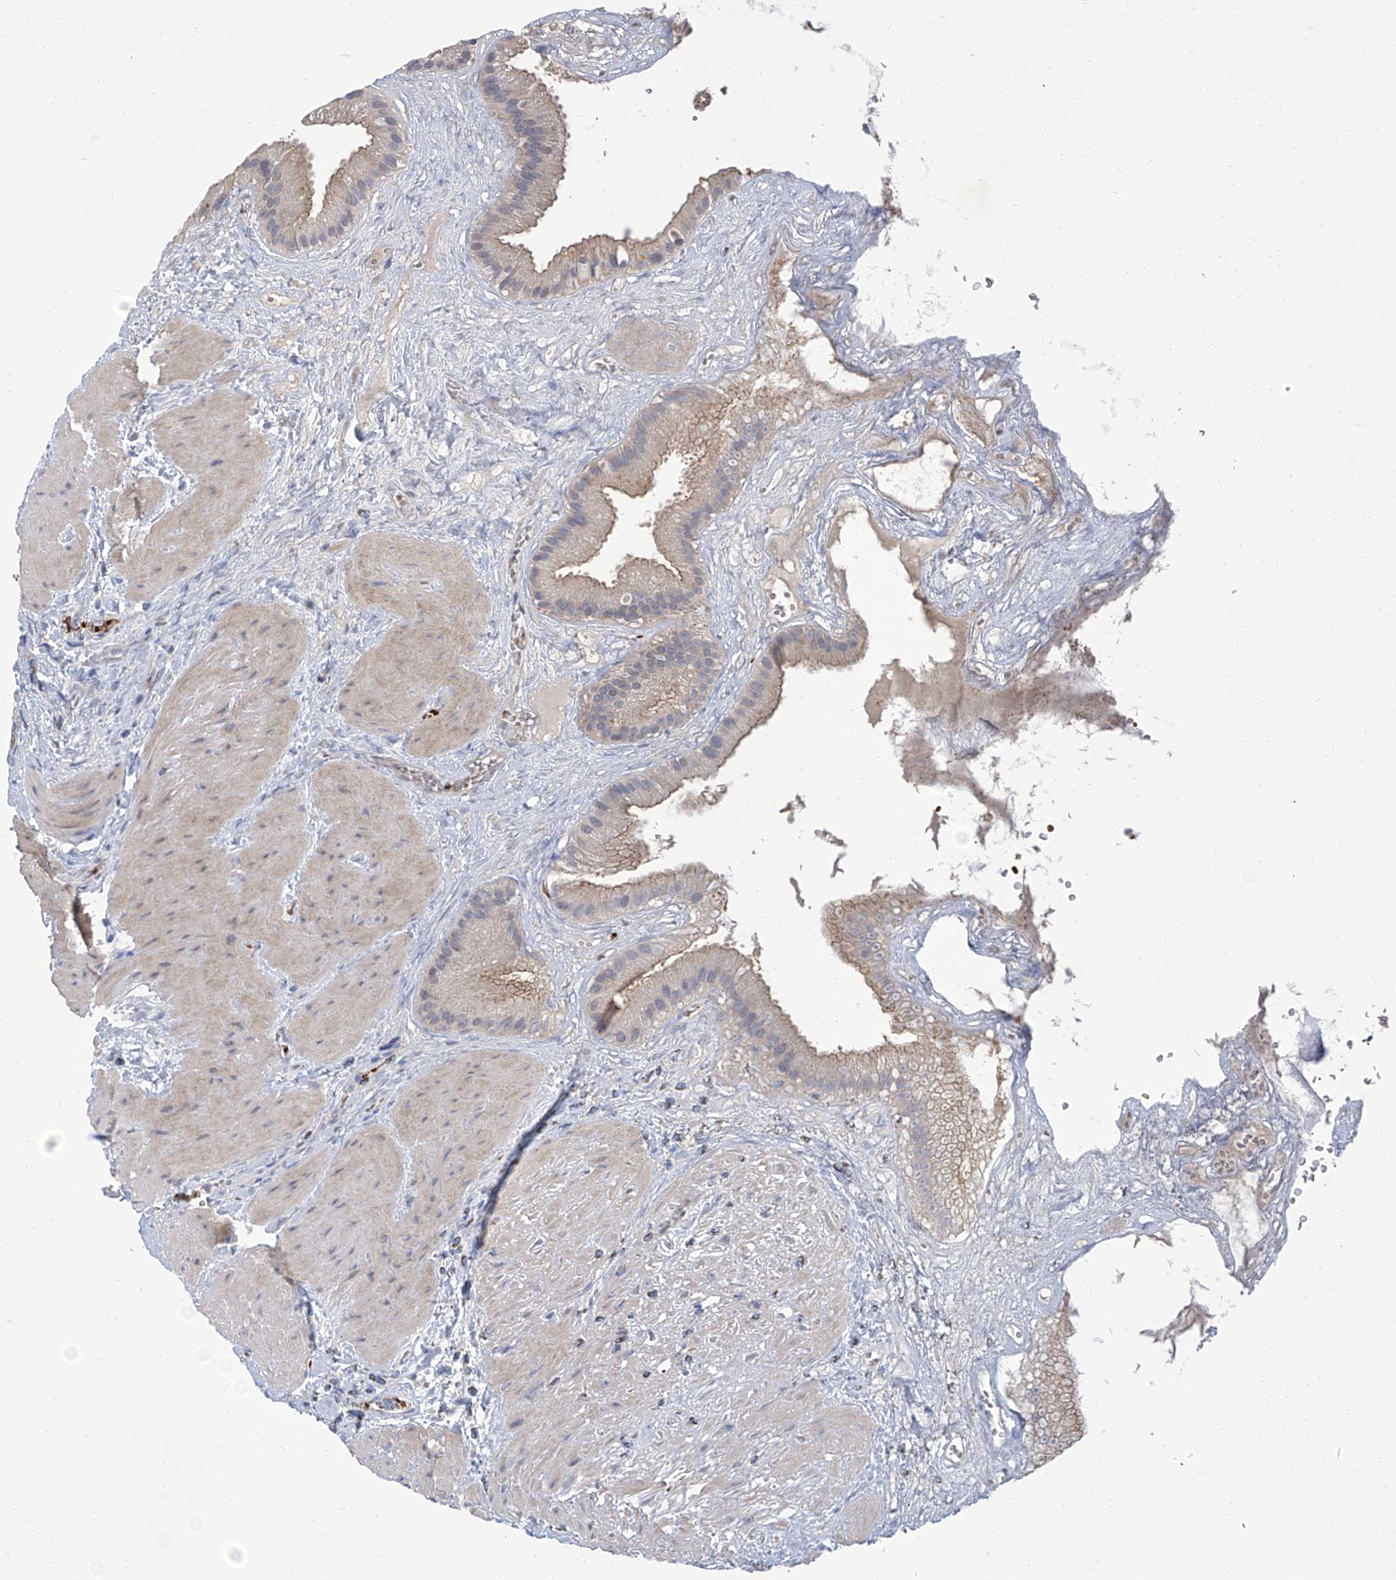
{"staining": {"intensity": "moderate", "quantity": "25%-75%", "location": "cytoplasmic/membranous"}, "tissue": "gallbladder", "cell_type": "Glandular cells", "image_type": "normal", "snomed": [{"axis": "morphology", "description": "Normal tissue, NOS"}, {"axis": "topography", "description": "Gallbladder"}], "caption": "Protein staining shows moderate cytoplasmic/membranous staining in about 25%-75% of glandular cells in unremarkable gallbladder. The protein is shown in brown color, while the nuclei are stained blue.", "gene": "PARD3", "patient": {"sex": "male", "age": 55}}